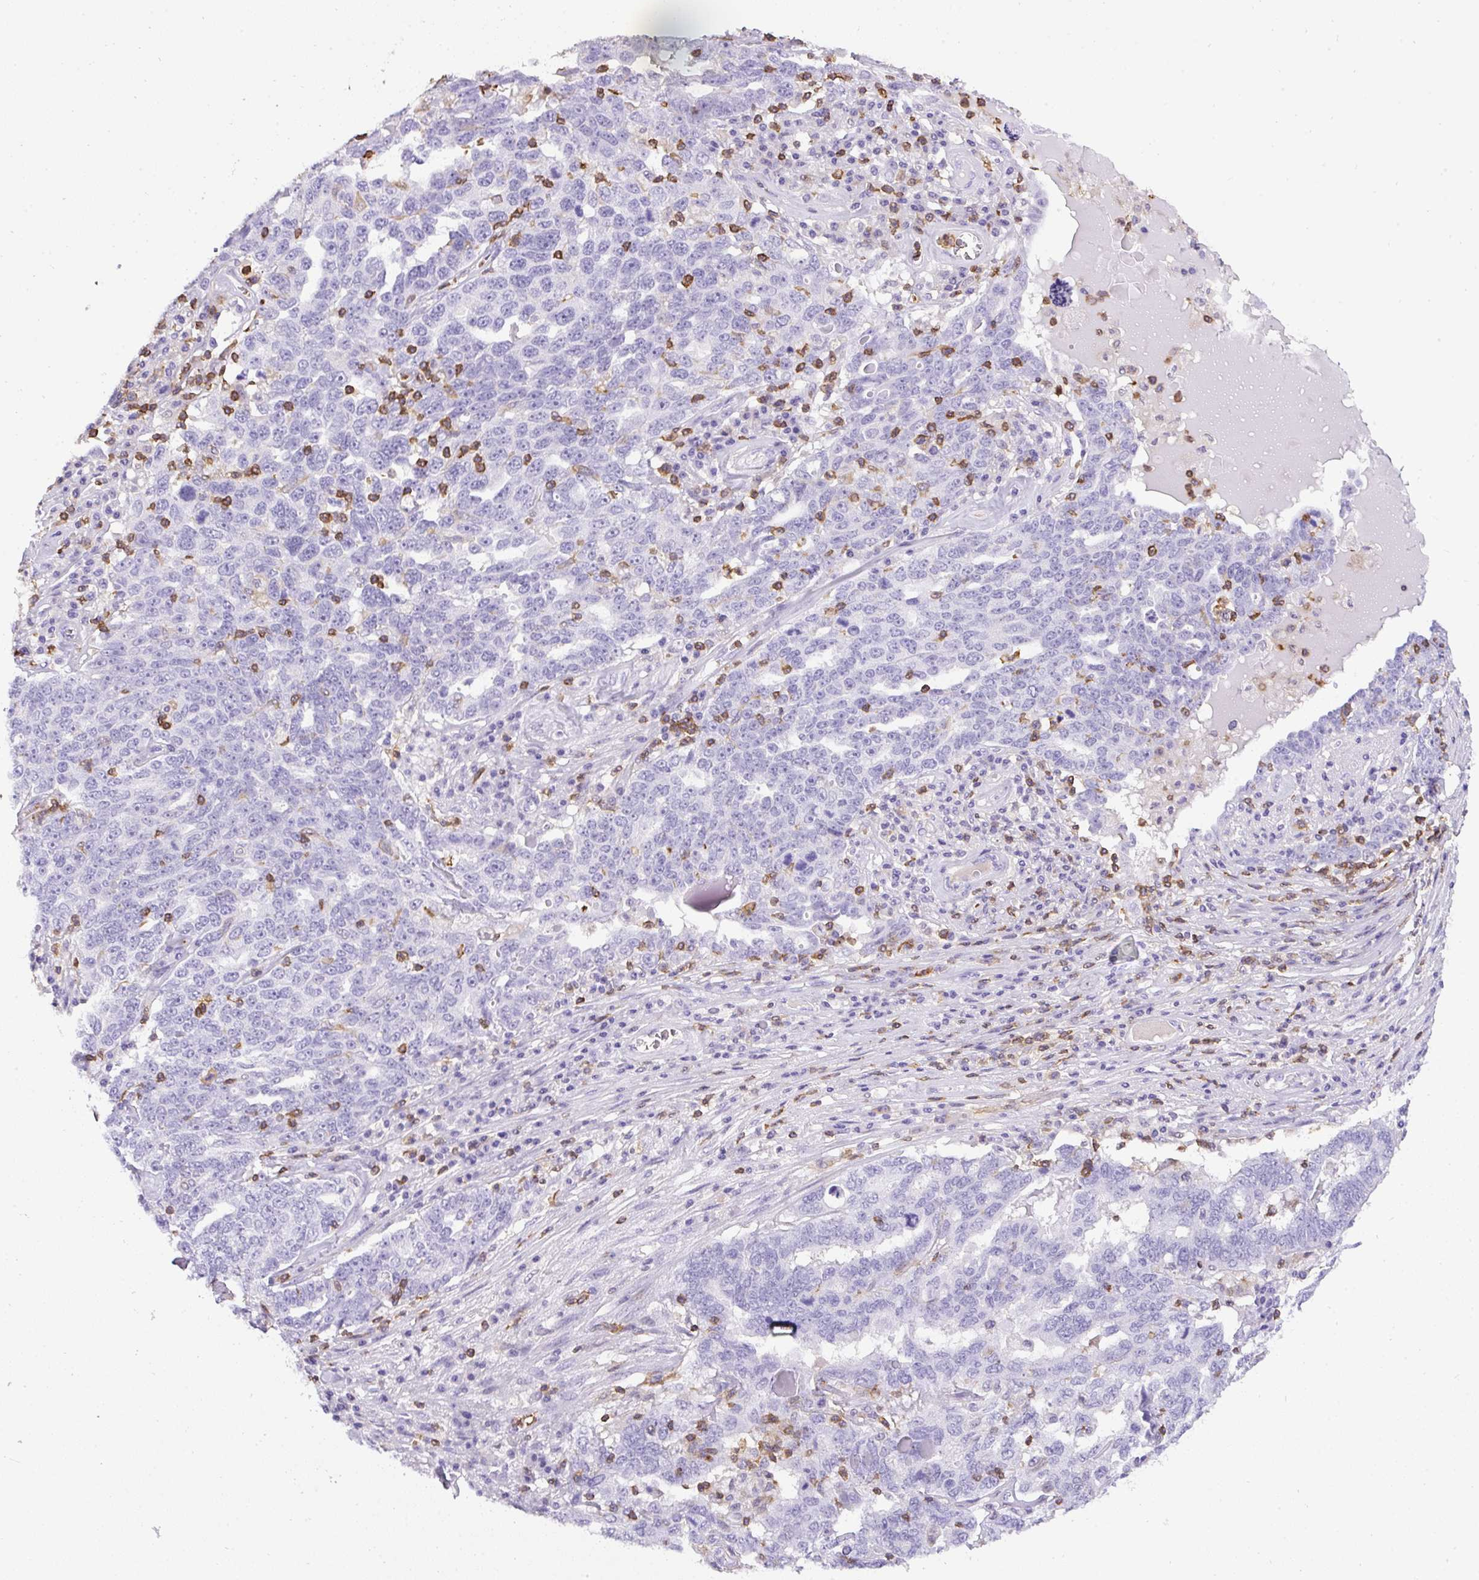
{"staining": {"intensity": "negative", "quantity": "none", "location": "none"}, "tissue": "ovarian cancer", "cell_type": "Tumor cells", "image_type": "cancer", "snomed": [{"axis": "morphology", "description": "Carcinoma, endometroid"}, {"axis": "topography", "description": "Ovary"}], "caption": "High power microscopy histopathology image of an immunohistochemistry photomicrograph of endometroid carcinoma (ovarian), revealing no significant expression in tumor cells.", "gene": "FAM228B", "patient": {"sex": "female", "age": 62}}